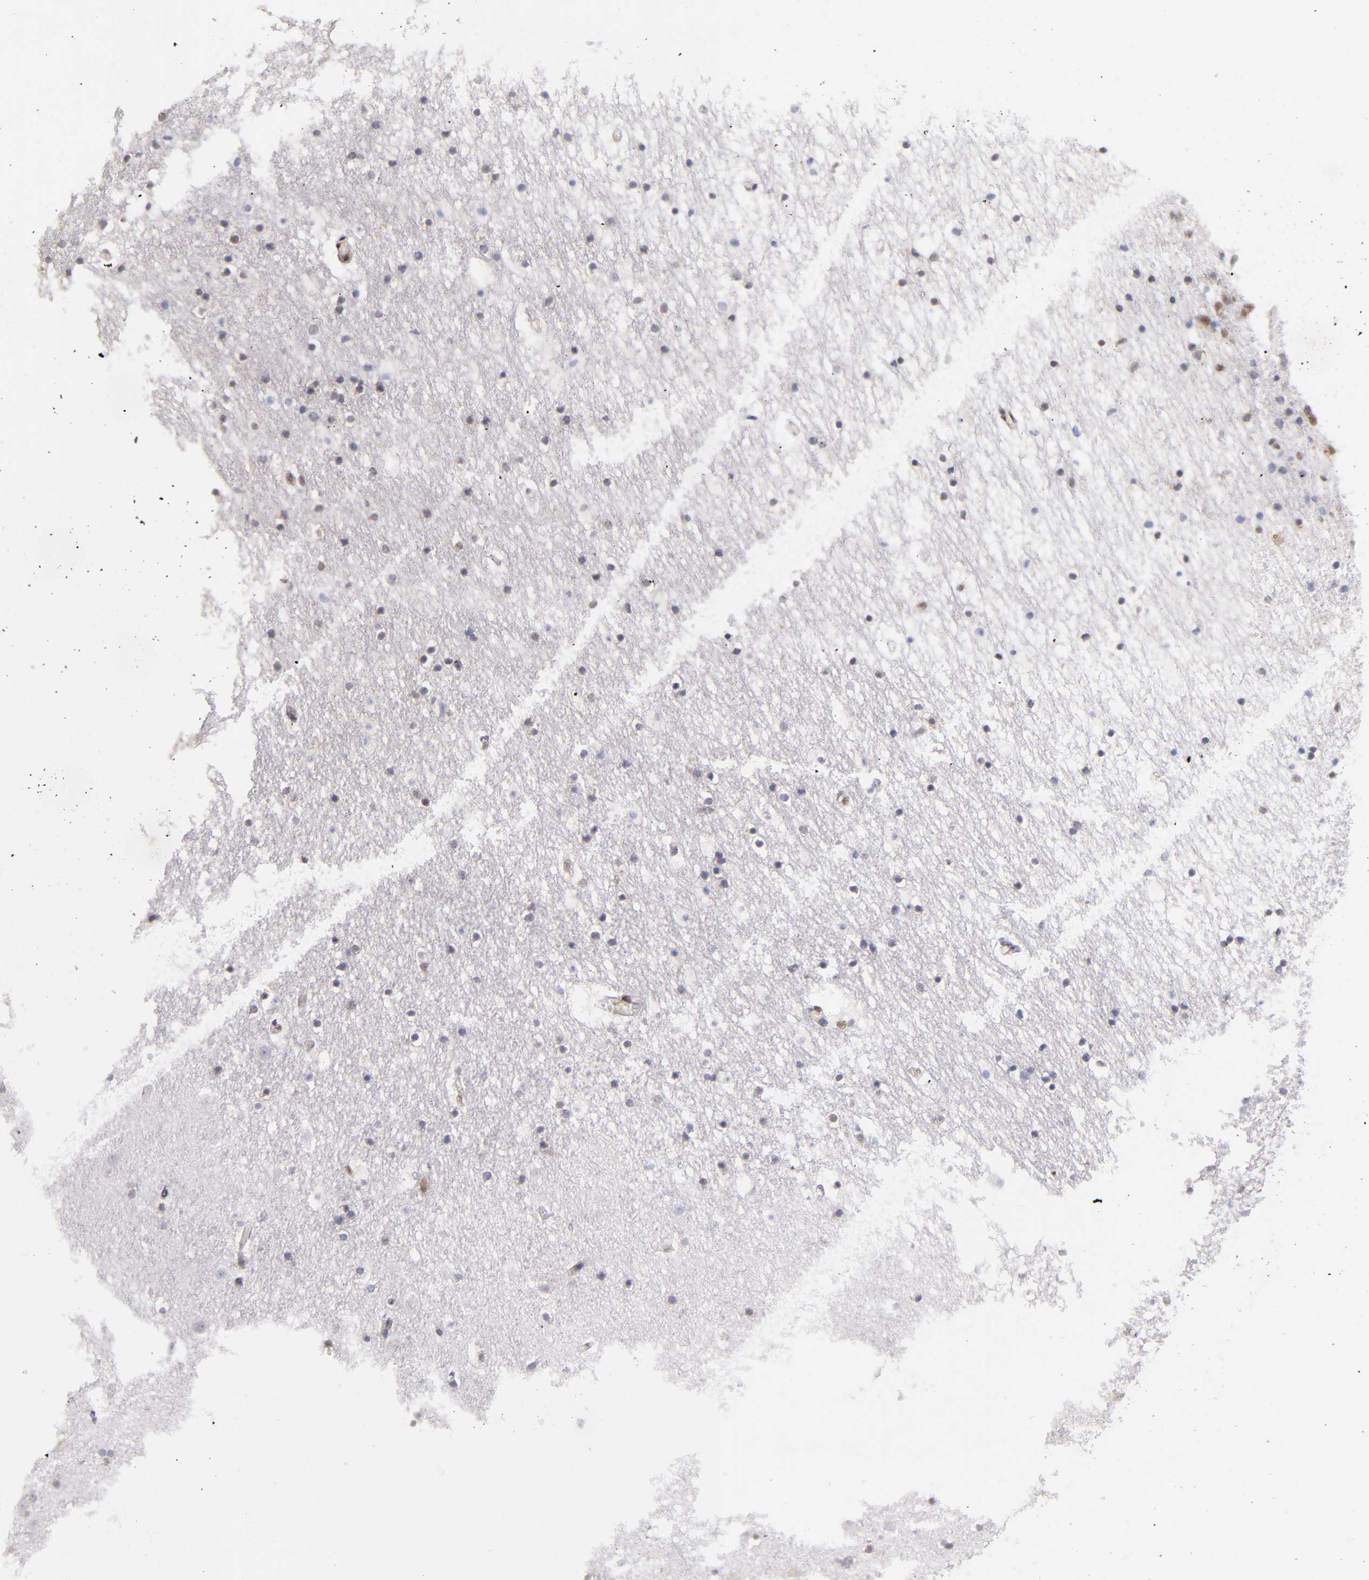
{"staining": {"intensity": "negative", "quantity": "none", "location": "none"}, "tissue": "caudate", "cell_type": "Glial cells", "image_type": "normal", "snomed": [{"axis": "morphology", "description": "Normal tissue, NOS"}, {"axis": "topography", "description": "Lateral ventricle wall"}], "caption": "A high-resolution micrograph shows immunohistochemistry (IHC) staining of benign caudate, which reveals no significant staining in glial cells. (IHC, brightfield microscopy, high magnification).", "gene": "SRF", "patient": {"sex": "male", "age": 45}}